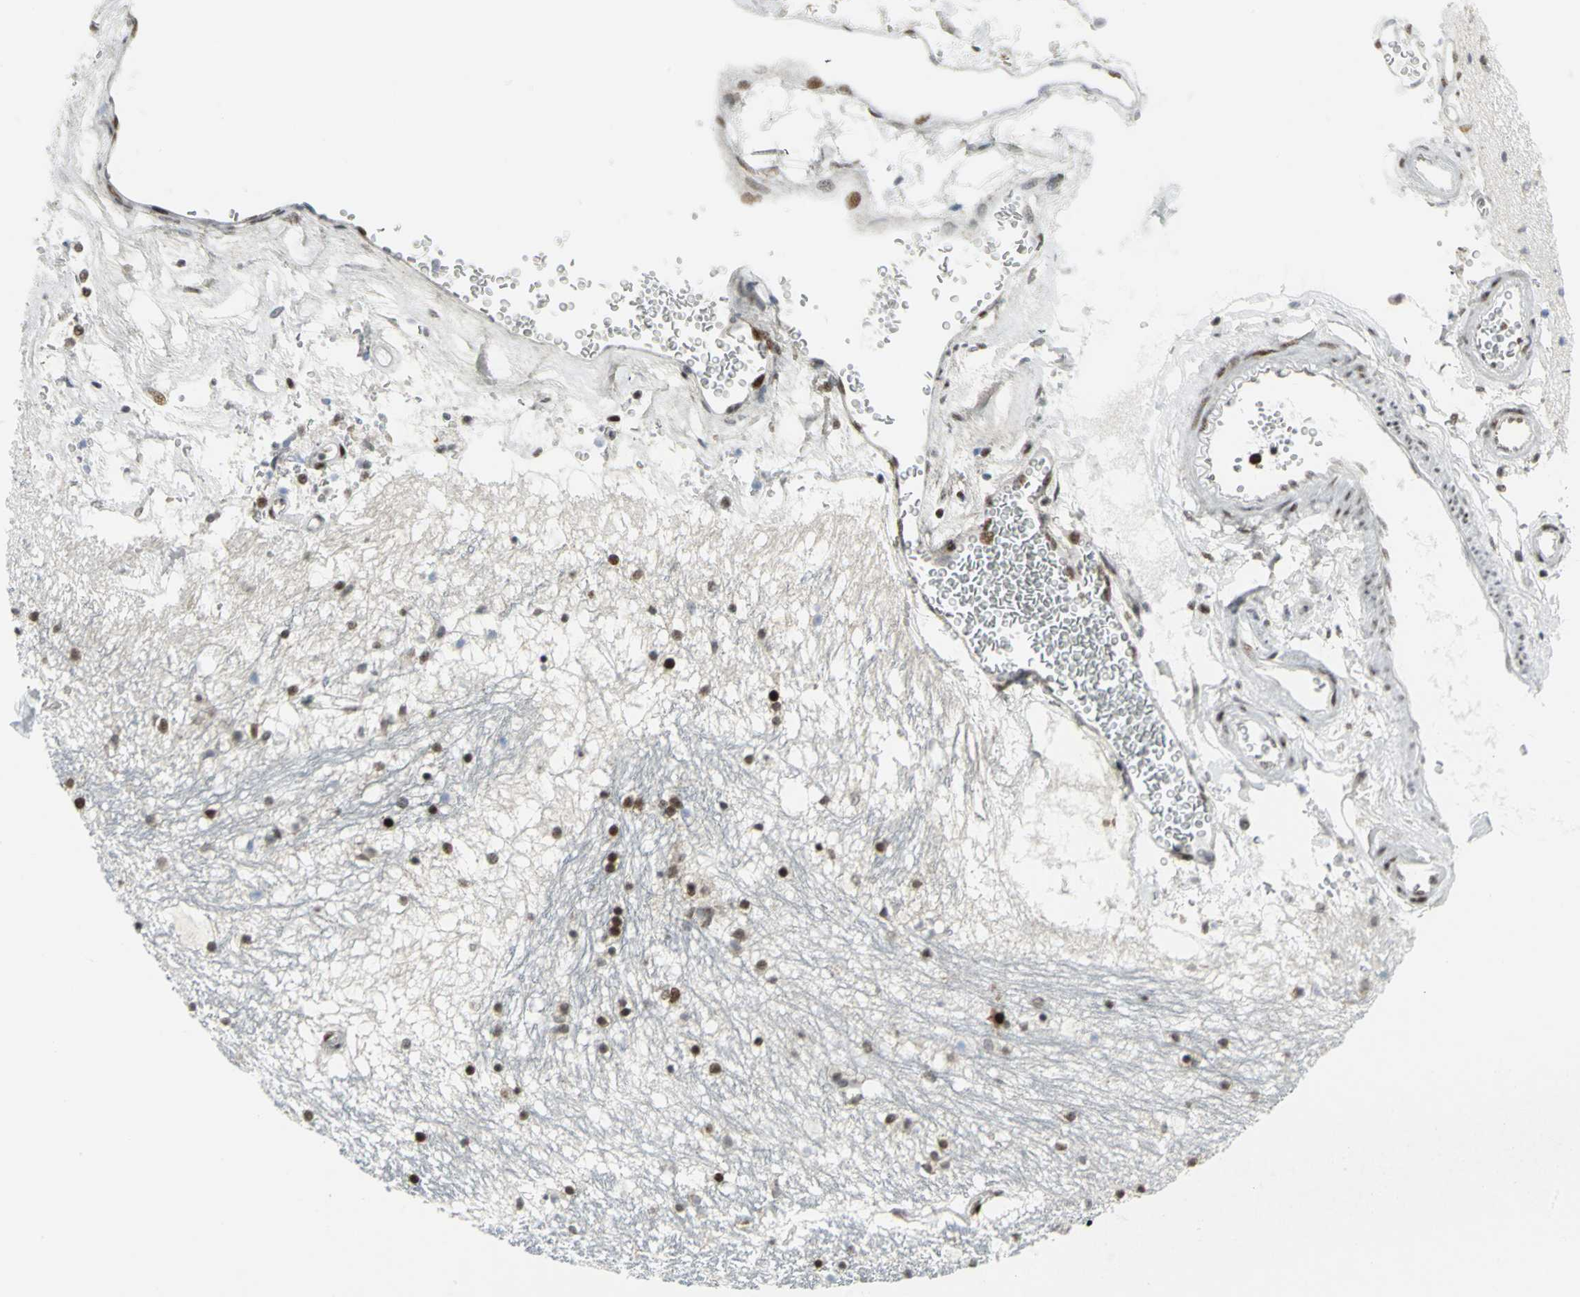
{"staining": {"intensity": "strong", "quantity": ">75%", "location": "nuclear"}, "tissue": "hippocampus", "cell_type": "Glial cells", "image_type": "normal", "snomed": [{"axis": "morphology", "description": "Normal tissue, NOS"}, {"axis": "topography", "description": "Hippocampus"}], "caption": "A brown stain highlights strong nuclear expression of a protein in glial cells of unremarkable hippocampus. The protein is shown in brown color, while the nuclei are stained blue.", "gene": "SMARCA4", "patient": {"sex": "male", "age": 45}}